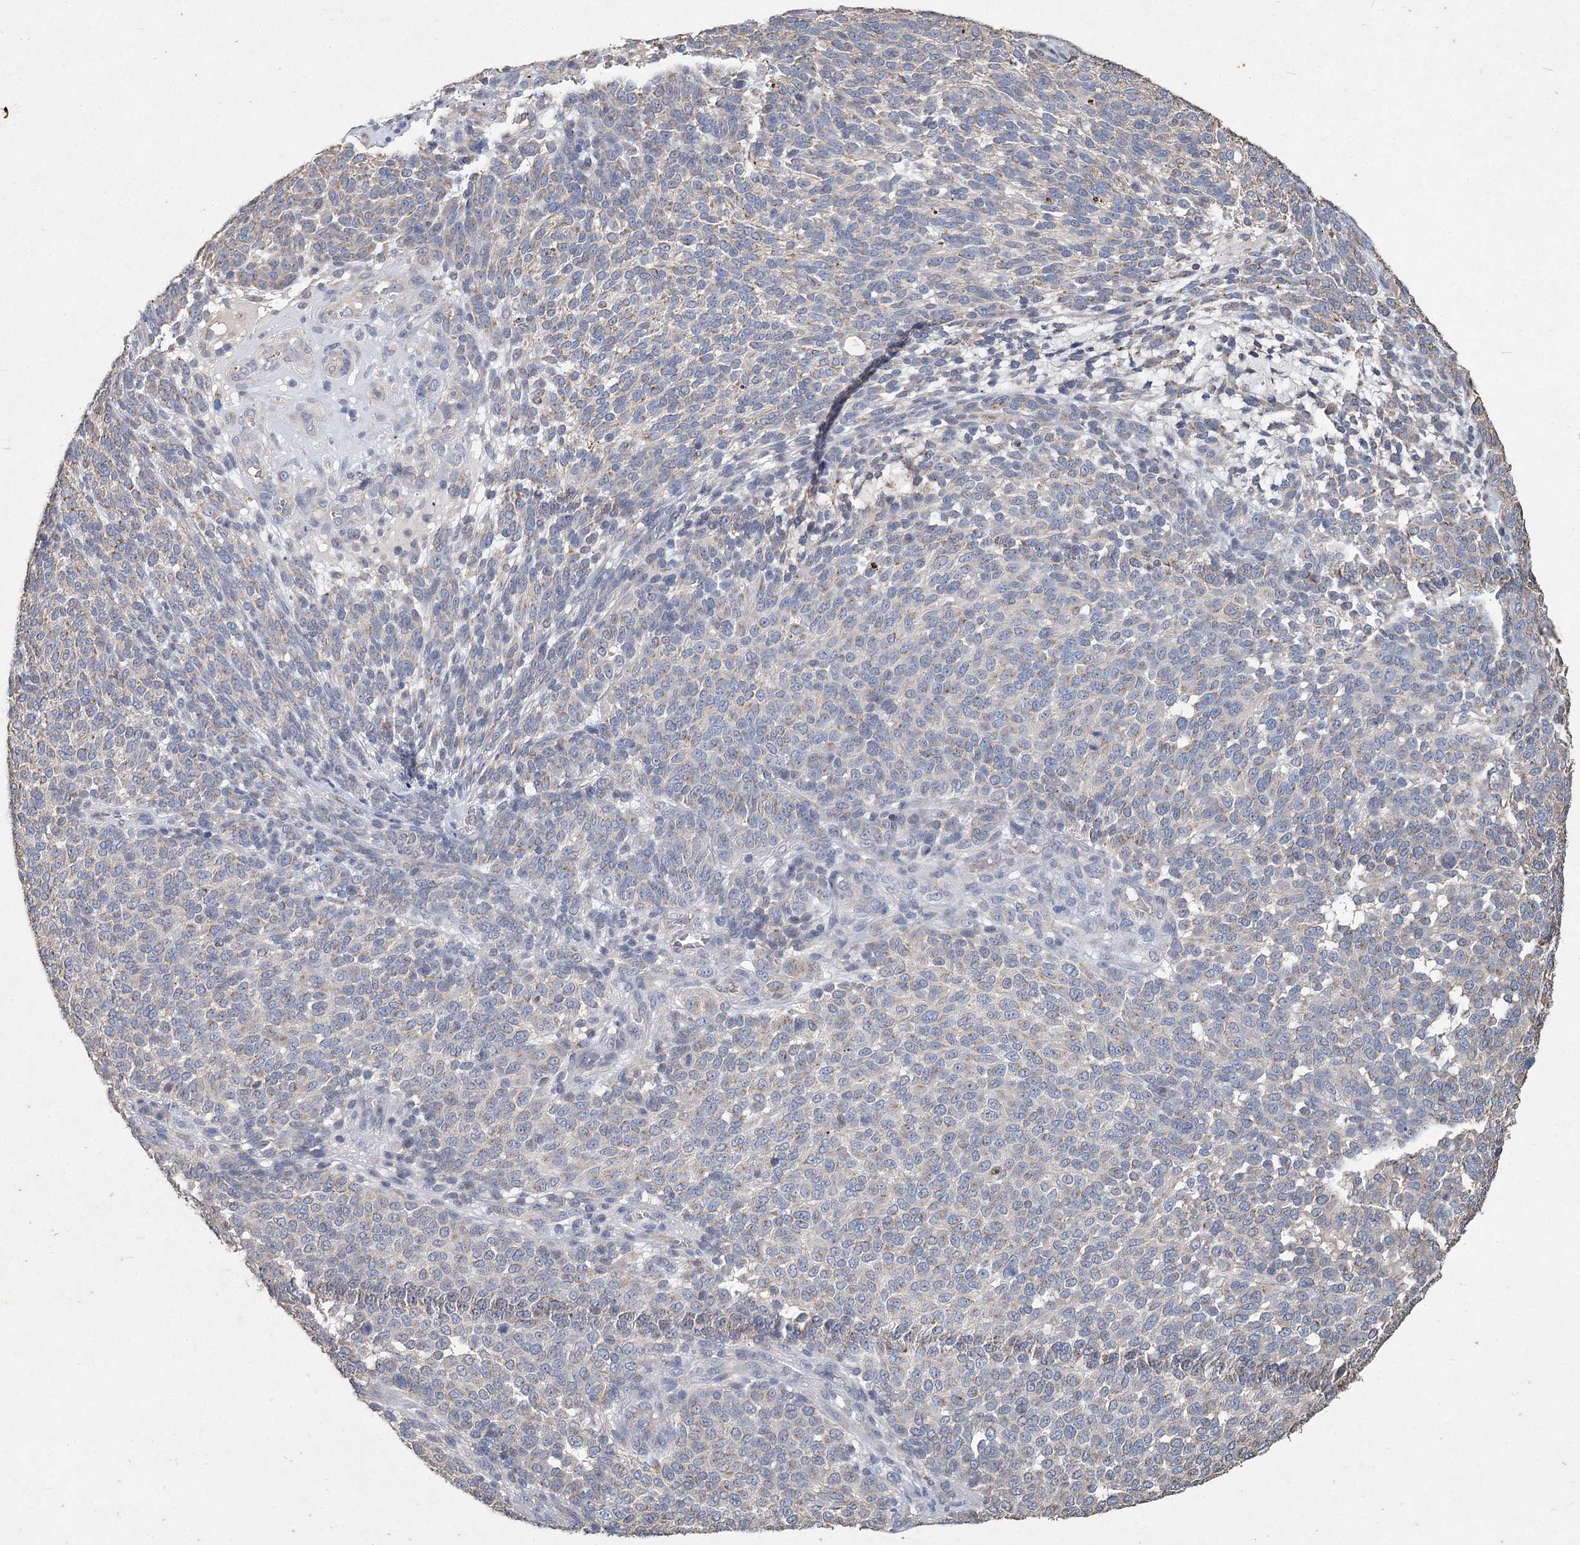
{"staining": {"intensity": "weak", "quantity": "<25%", "location": "cytoplasmic/membranous"}, "tissue": "melanoma", "cell_type": "Tumor cells", "image_type": "cancer", "snomed": [{"axis": "morphology", "description": "Malignant melanoma, NOS"}, {"axis": "topography", "description": "Skin"}], "caption": "This is a micrograph of immunohistochemistry (IHC) staining of melanoma, which shows no staining in tumor cells.", "gene": "HES2", "patient": {"sex": "male", "age": 49}}